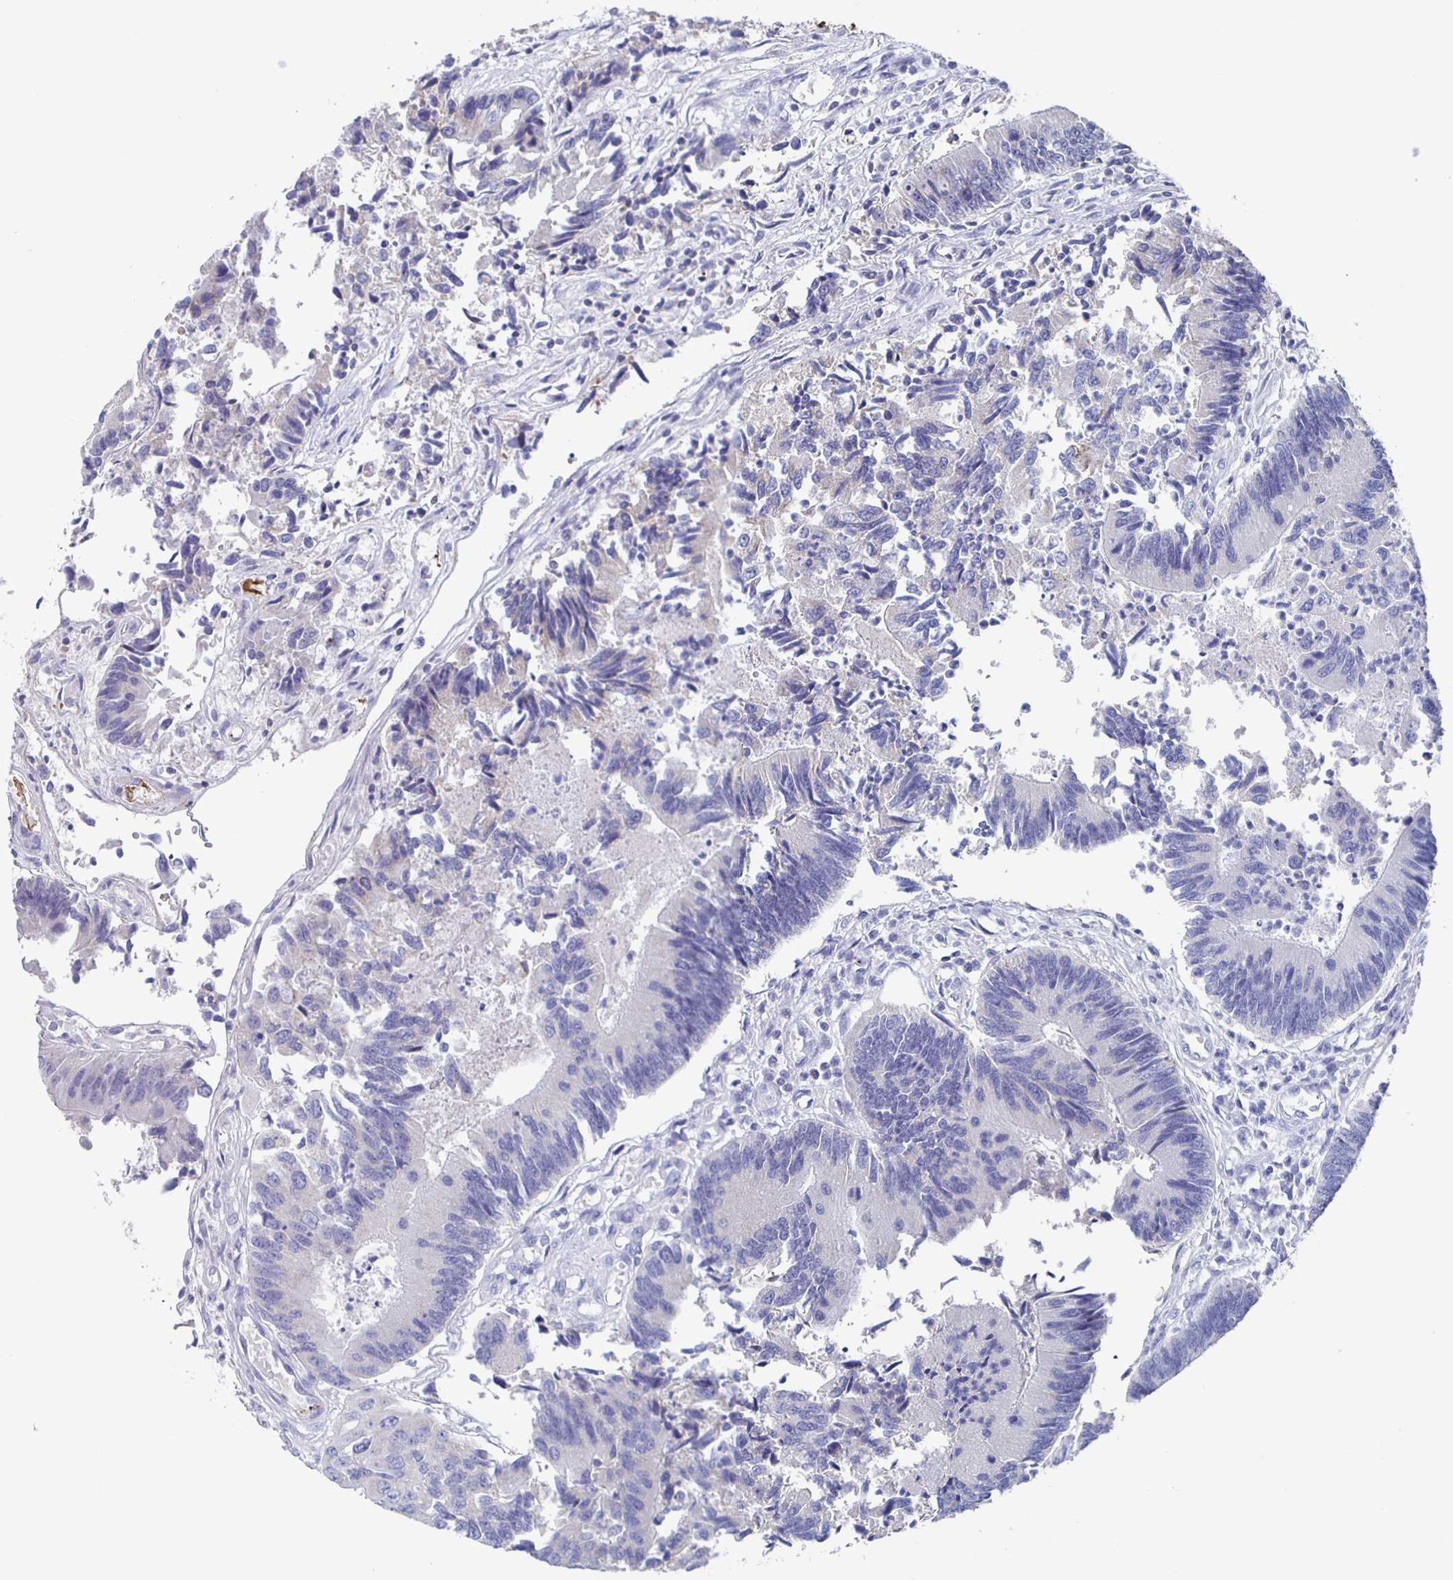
{"staining": {"intensity": "negative", "quantity": "none", "location": "none"}, "tissue": "colorectal cancer", "cell_type": "Tumor cells", "image_type": "cancer", "snomed": [{"axis": "morphology", "description": "Adenocarcinoma, NOS"}, {"axis": "topography", "description": "Colon"}], "caption": "This histopathology image is of colorectal cancer stained with immunohistochemistry to label a protein in brown with the nuclei are counter-stained blue. There is no positivity in tumor cells.", "gene": "FGA", "patient": {"sex": "female", "age": 67}}